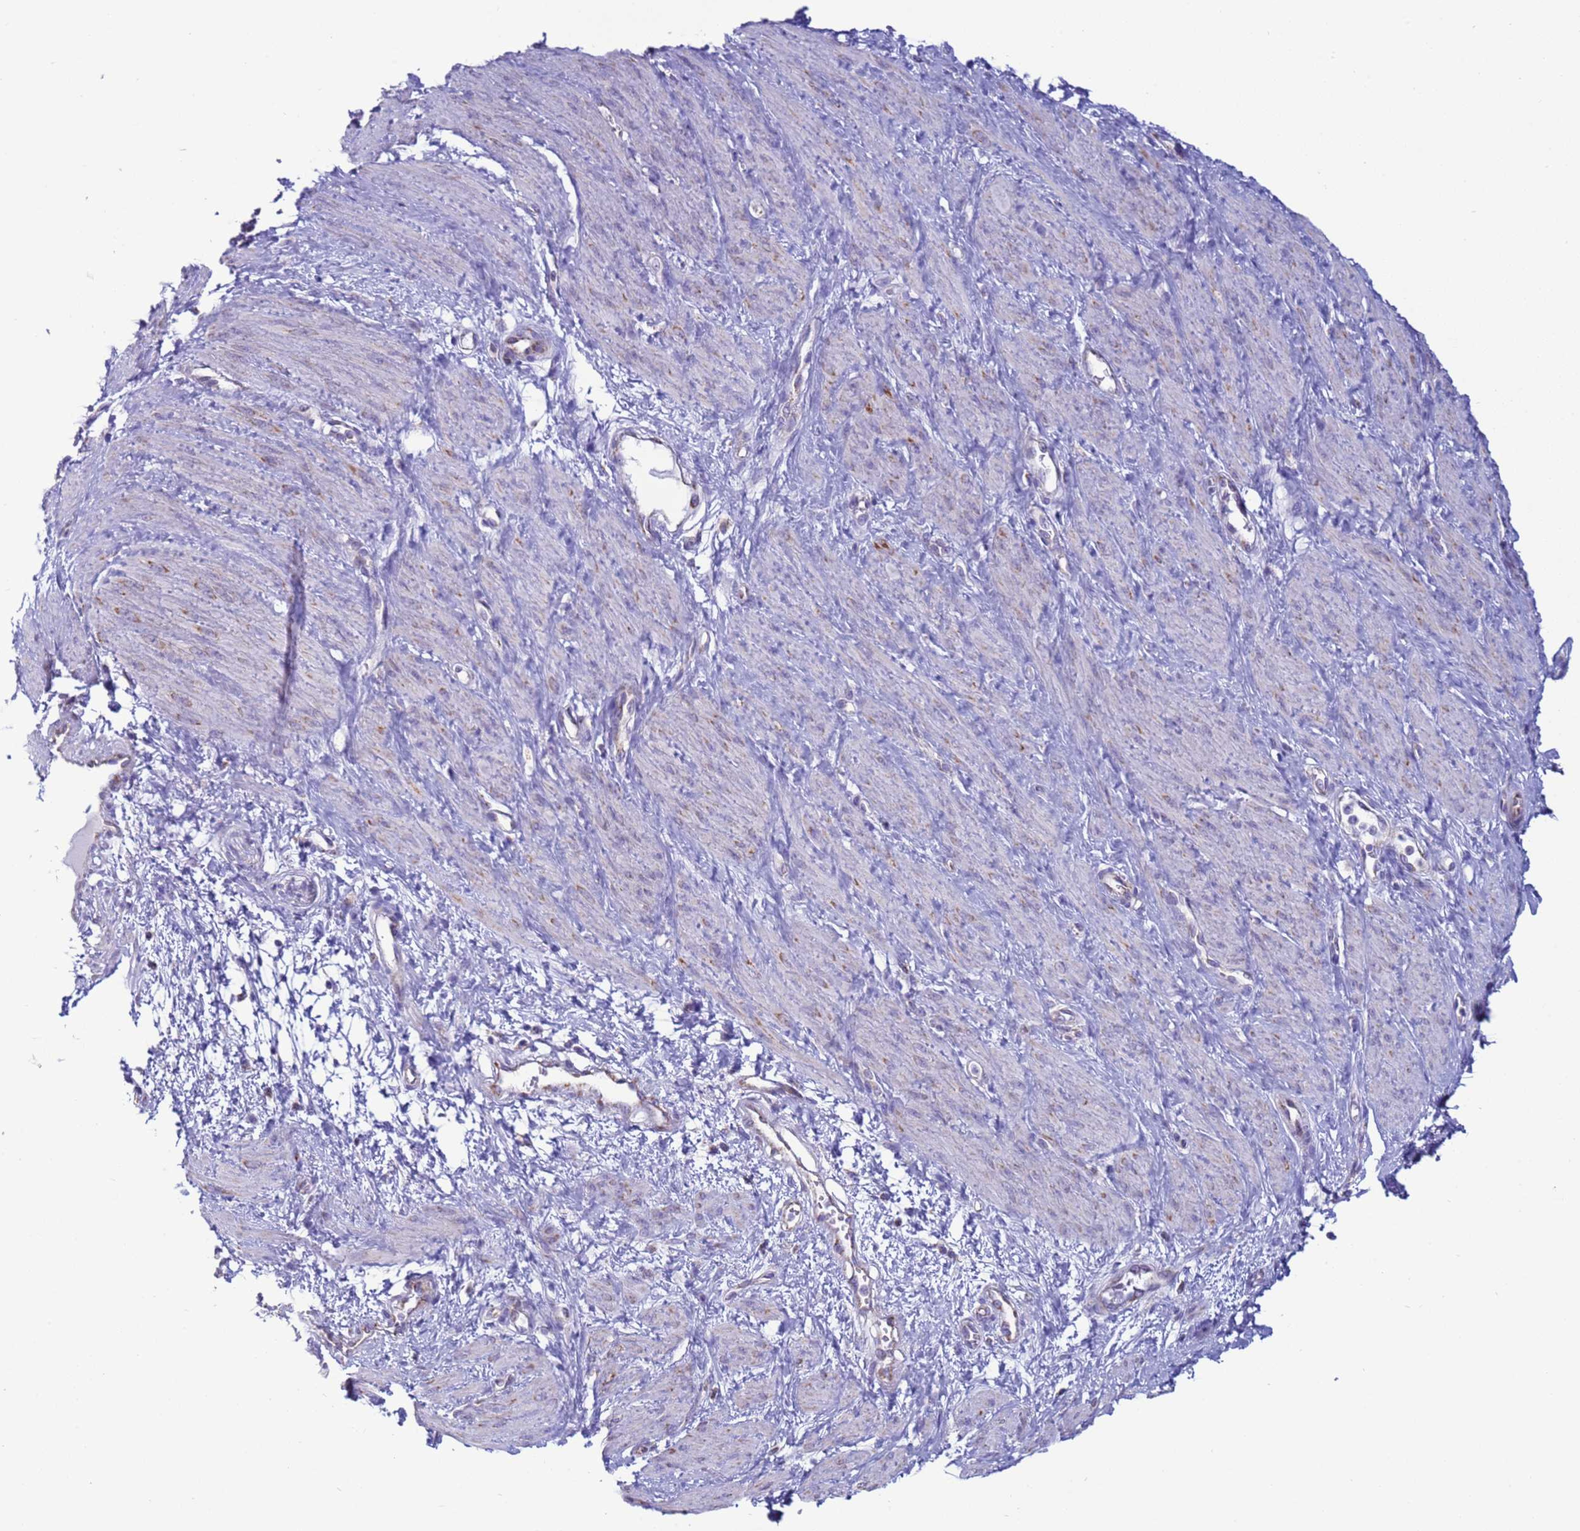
{"staining": {"intensity": "weak", "quantity": "<25%", "location": "cytoplasmic/membranous"}, "tissue": "smooth muscle", "cell_type": "Smooth muscle cells", "image_type": "normal", "snomed": [{"axis": "morphology", "description": "Normal tissue, NOS"}, {"axis": "topography", "description": "Smooth muscle"}, {"axis": "topography", "description": "Uterus"}], "caption": "This is a image of immunohistochemistry staining of unremarkable smooth muscle, which shows no positivity in smooth muscle cells. Brightfield microscopy of immunohistochemistry stained with DAB (3,3'-diaminobenzidine) (brown) and hematoxylin (blue), captured at high magnification.", "gene": "HPCAL1", "patient": {"sex": "female", "age": 39}}